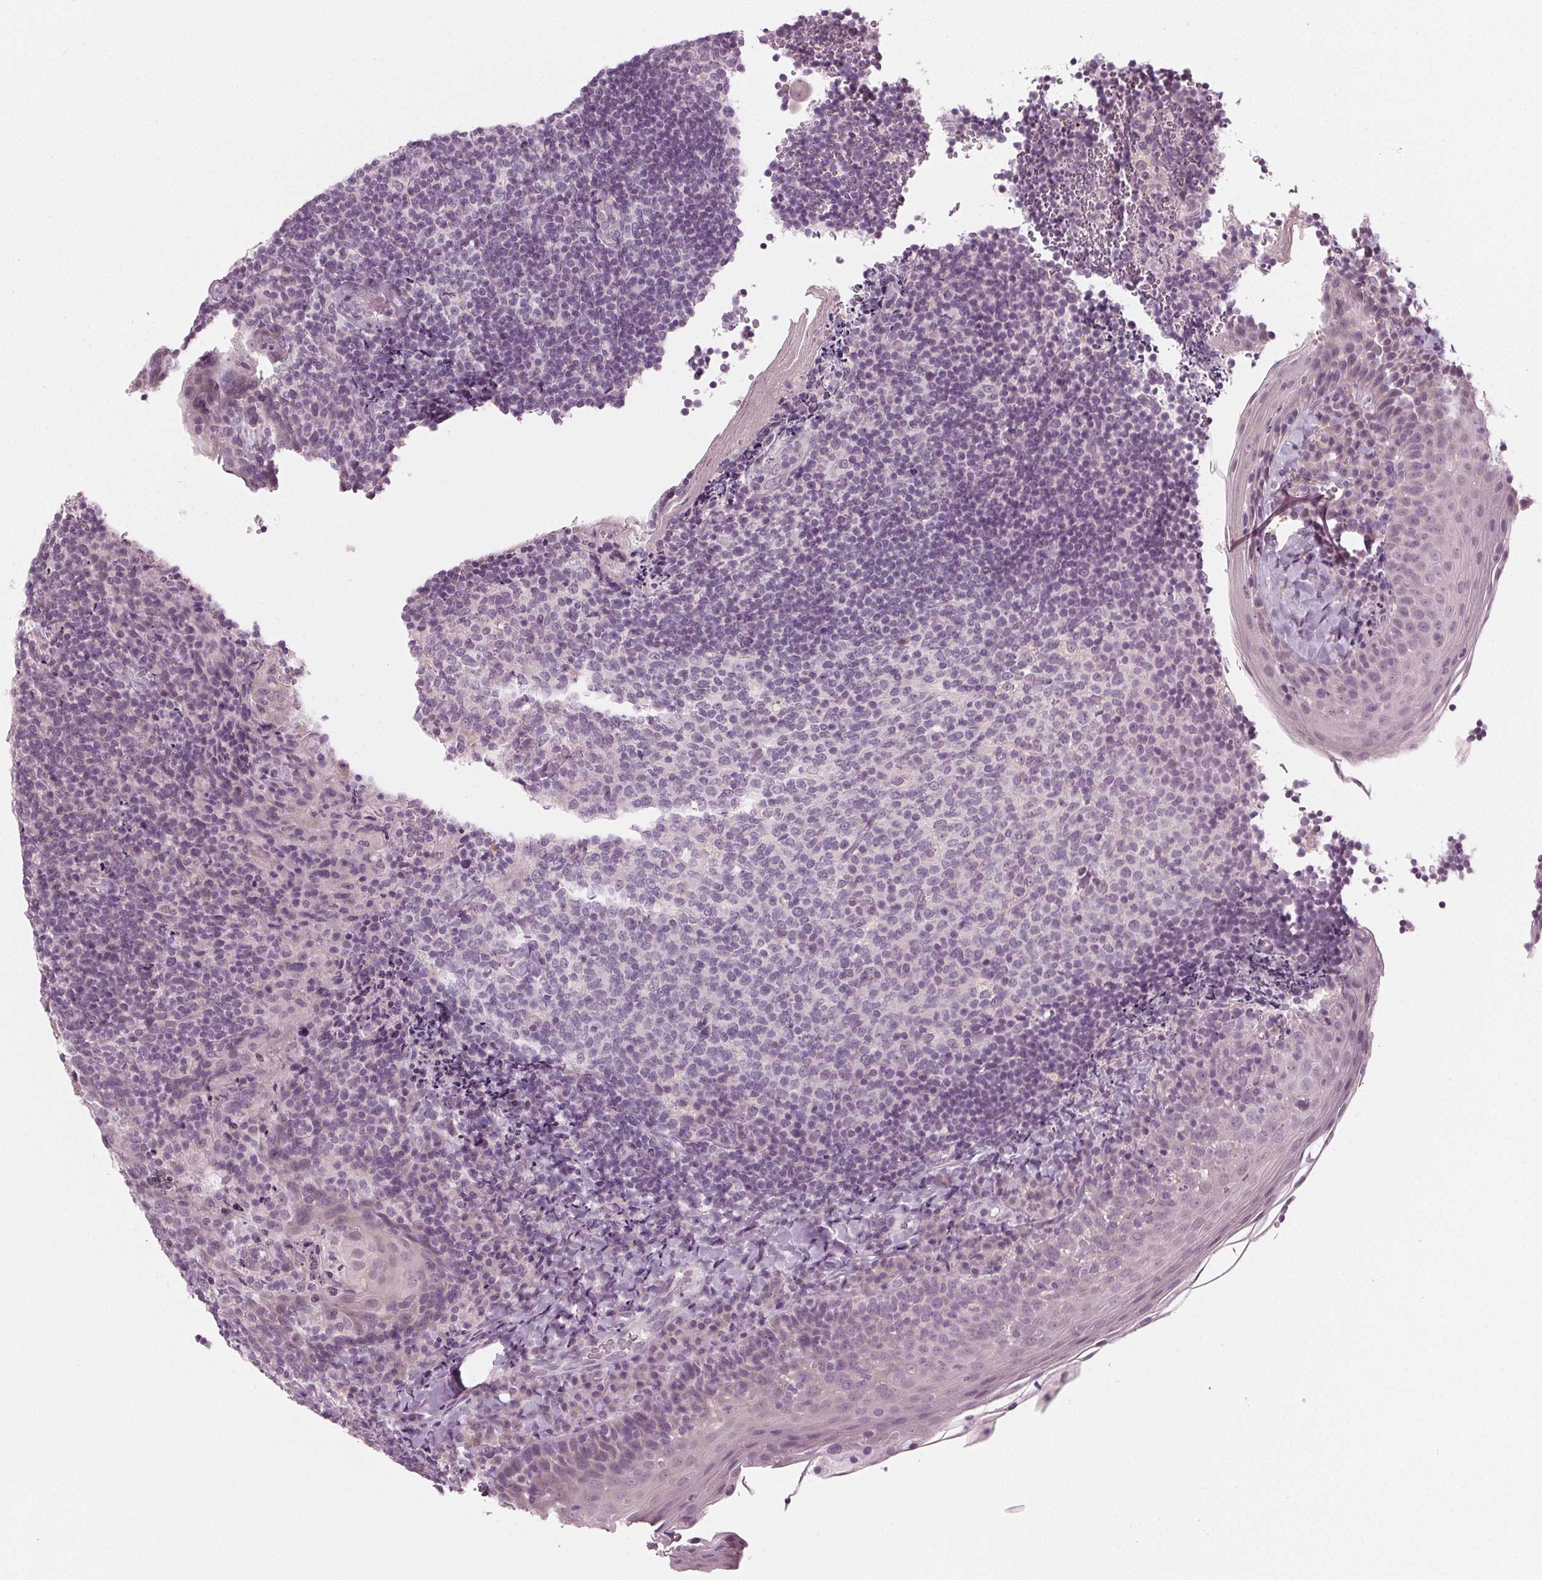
{"staining": {"intensity": "negative", "quantity": "none", "location": "none"}, "tissue": "tonsil", "cell_type": "Germinal center cells", "image_type": "normal", "snomed": [{"axis": "morphology", "description": "Normal tissue, NOS"}, {"axis": "topography", "description": "Tonsil"}], "caption": "A photomicrograph of tonsil stained for a protein demonstrates no brown staining in germinal center cells.", "gene": "PRAP1", "patient": {"sex": "female", "age": 10}}